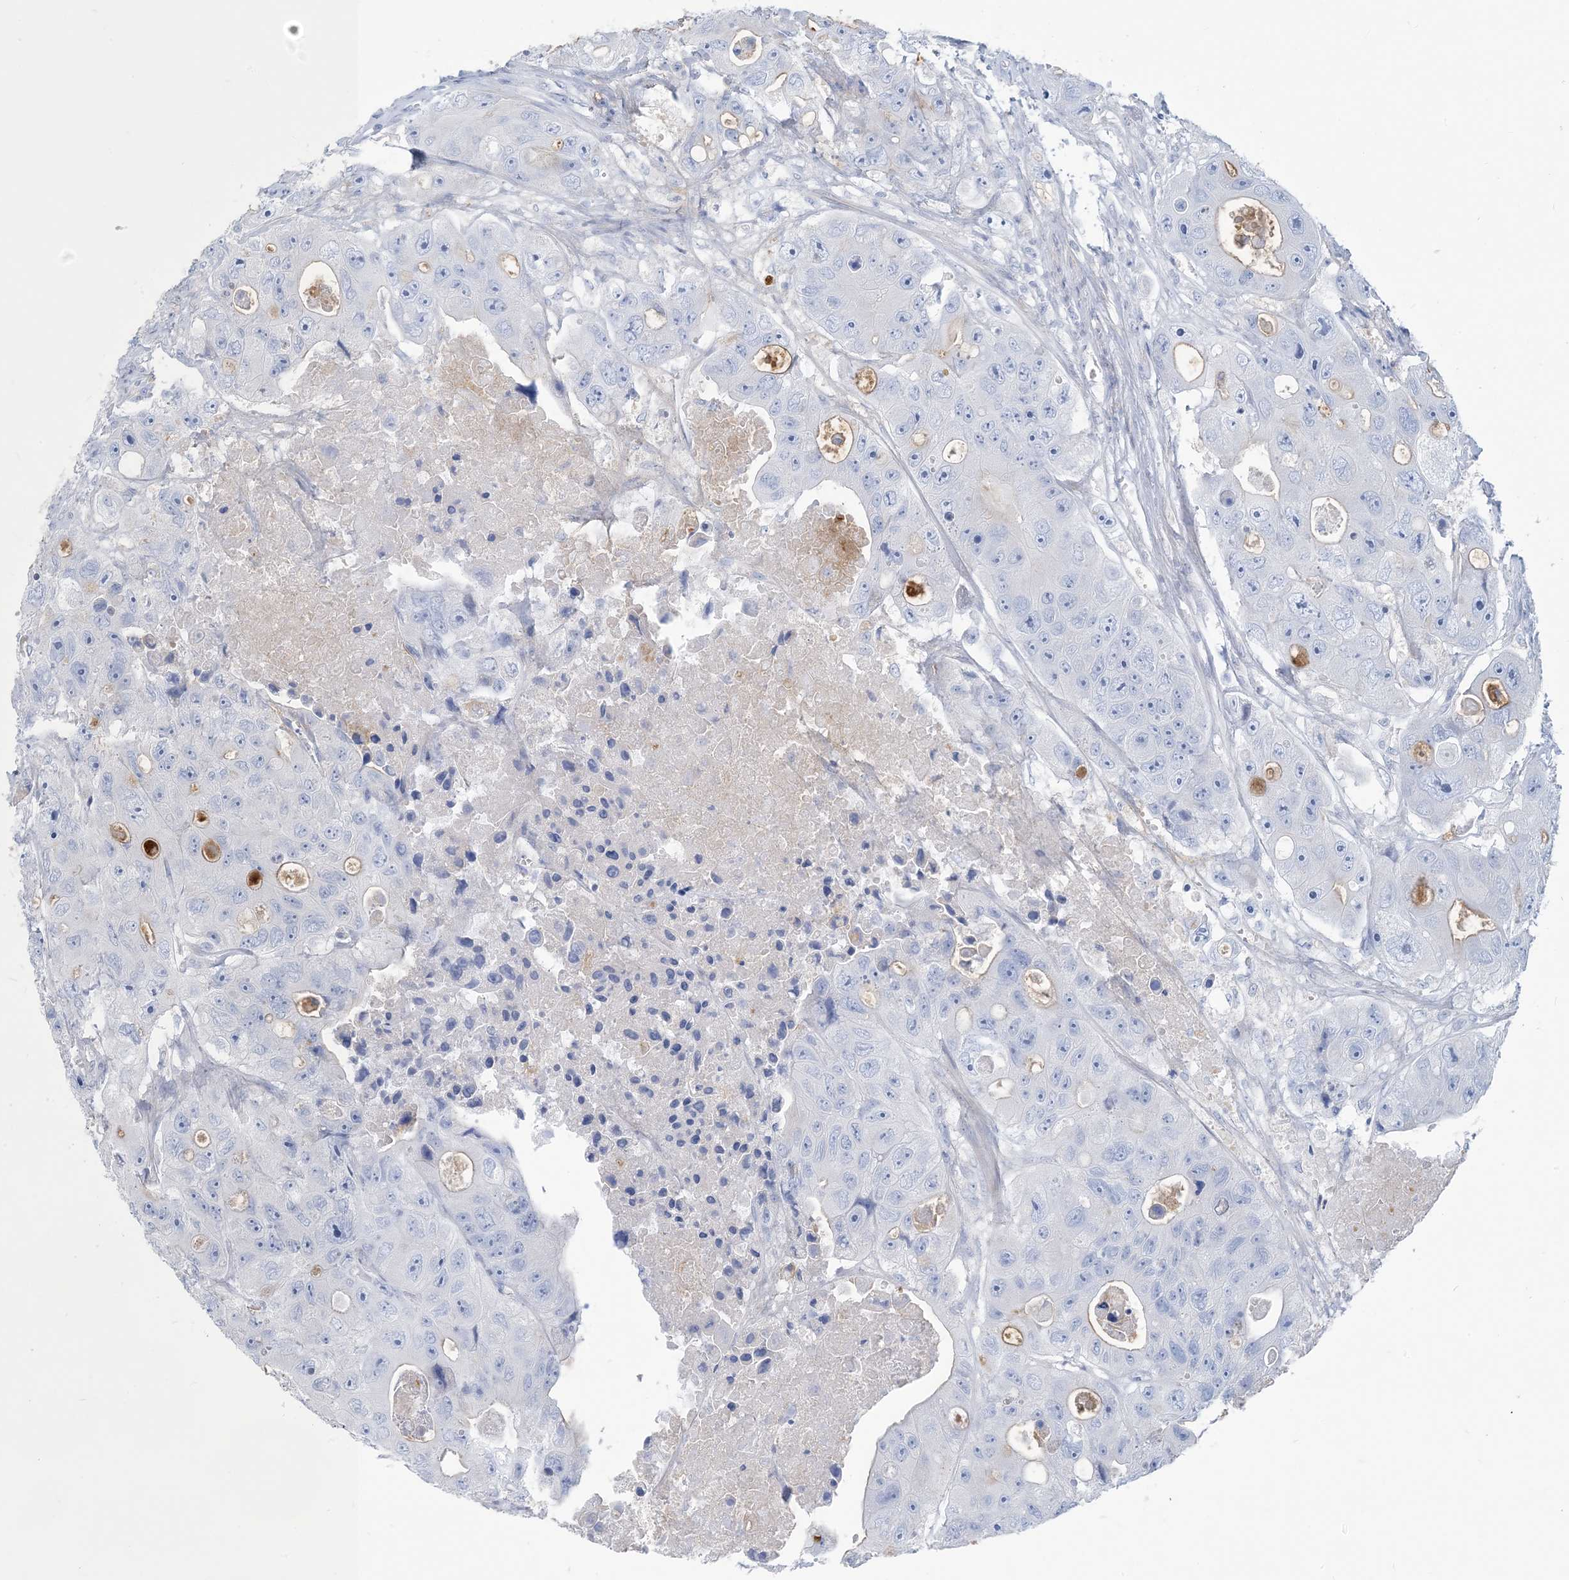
{"staining": {"intensity": "negative", "quantity": "none", "location": "none"}, "tissue": "colorectal cancer", "cell_type": "Tumor cells", "image_type": "cancer", "snomed": [{"axis": "morphology", "description": "Adenocarcinoma, NOS"}, {"axis": "topography", "description": "Colon"}], "caption": "The histopathology image demonstrates no significant staining in tumor cells of colorectal cancer.", "gene": "MOXD1", "patient": {"sex": "female", "age": 46}}